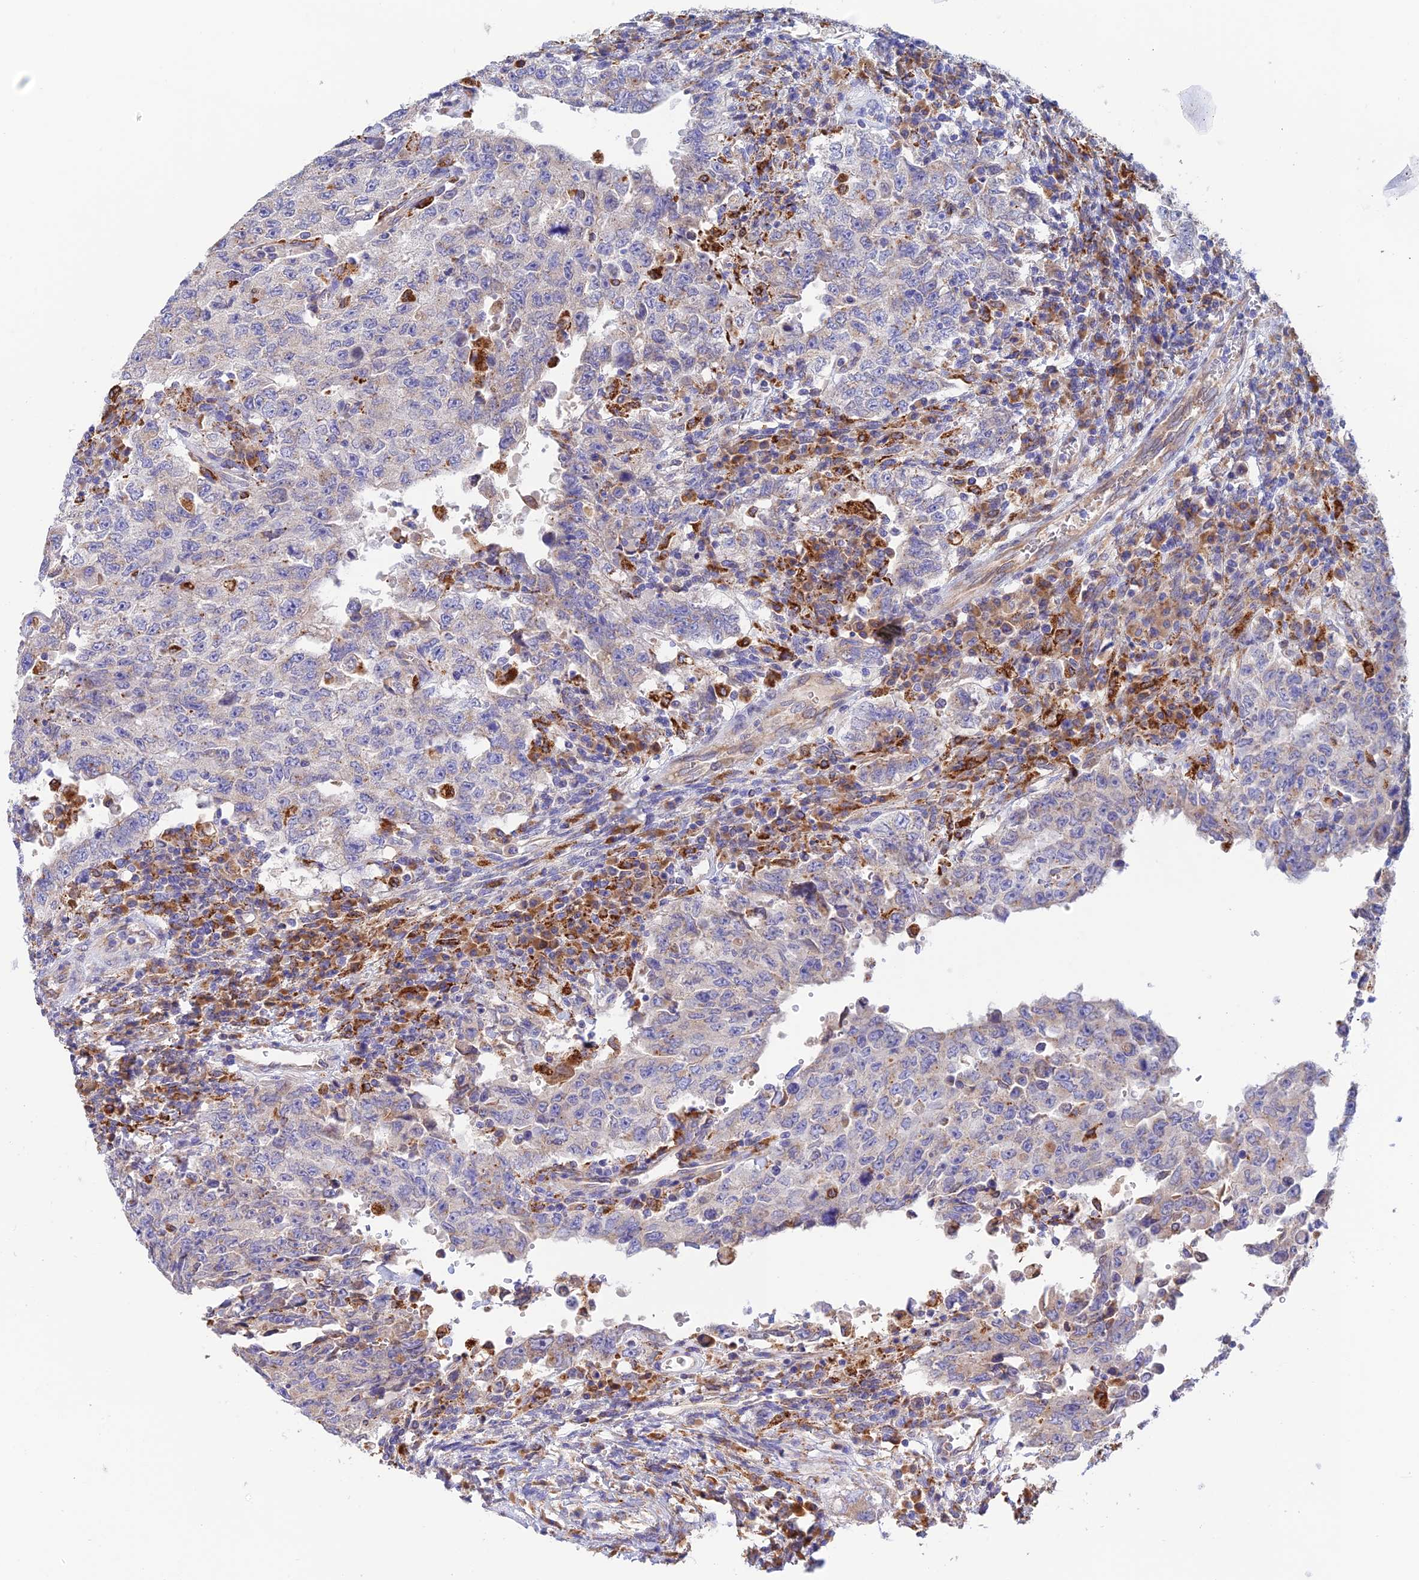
{"staining": {"intensity": "negative", "quantity": "none", "location": "none"}, "tissue": "testis cancer", "cell_type": "Tumor cells", "image_type": "cancer", "snomed": [{"axis": "morphology", "description": "Carcinoma, Embryonal, NOS"}, {"axis": "topography", "description": "Testis"}], "caption": "A histopathology image of embryonal carcinoma (testis) stained for a protein reveals no brown staining in tumor cells.", "gene": "VKORC1", "patient": {"sex": "male", "age": 26}}